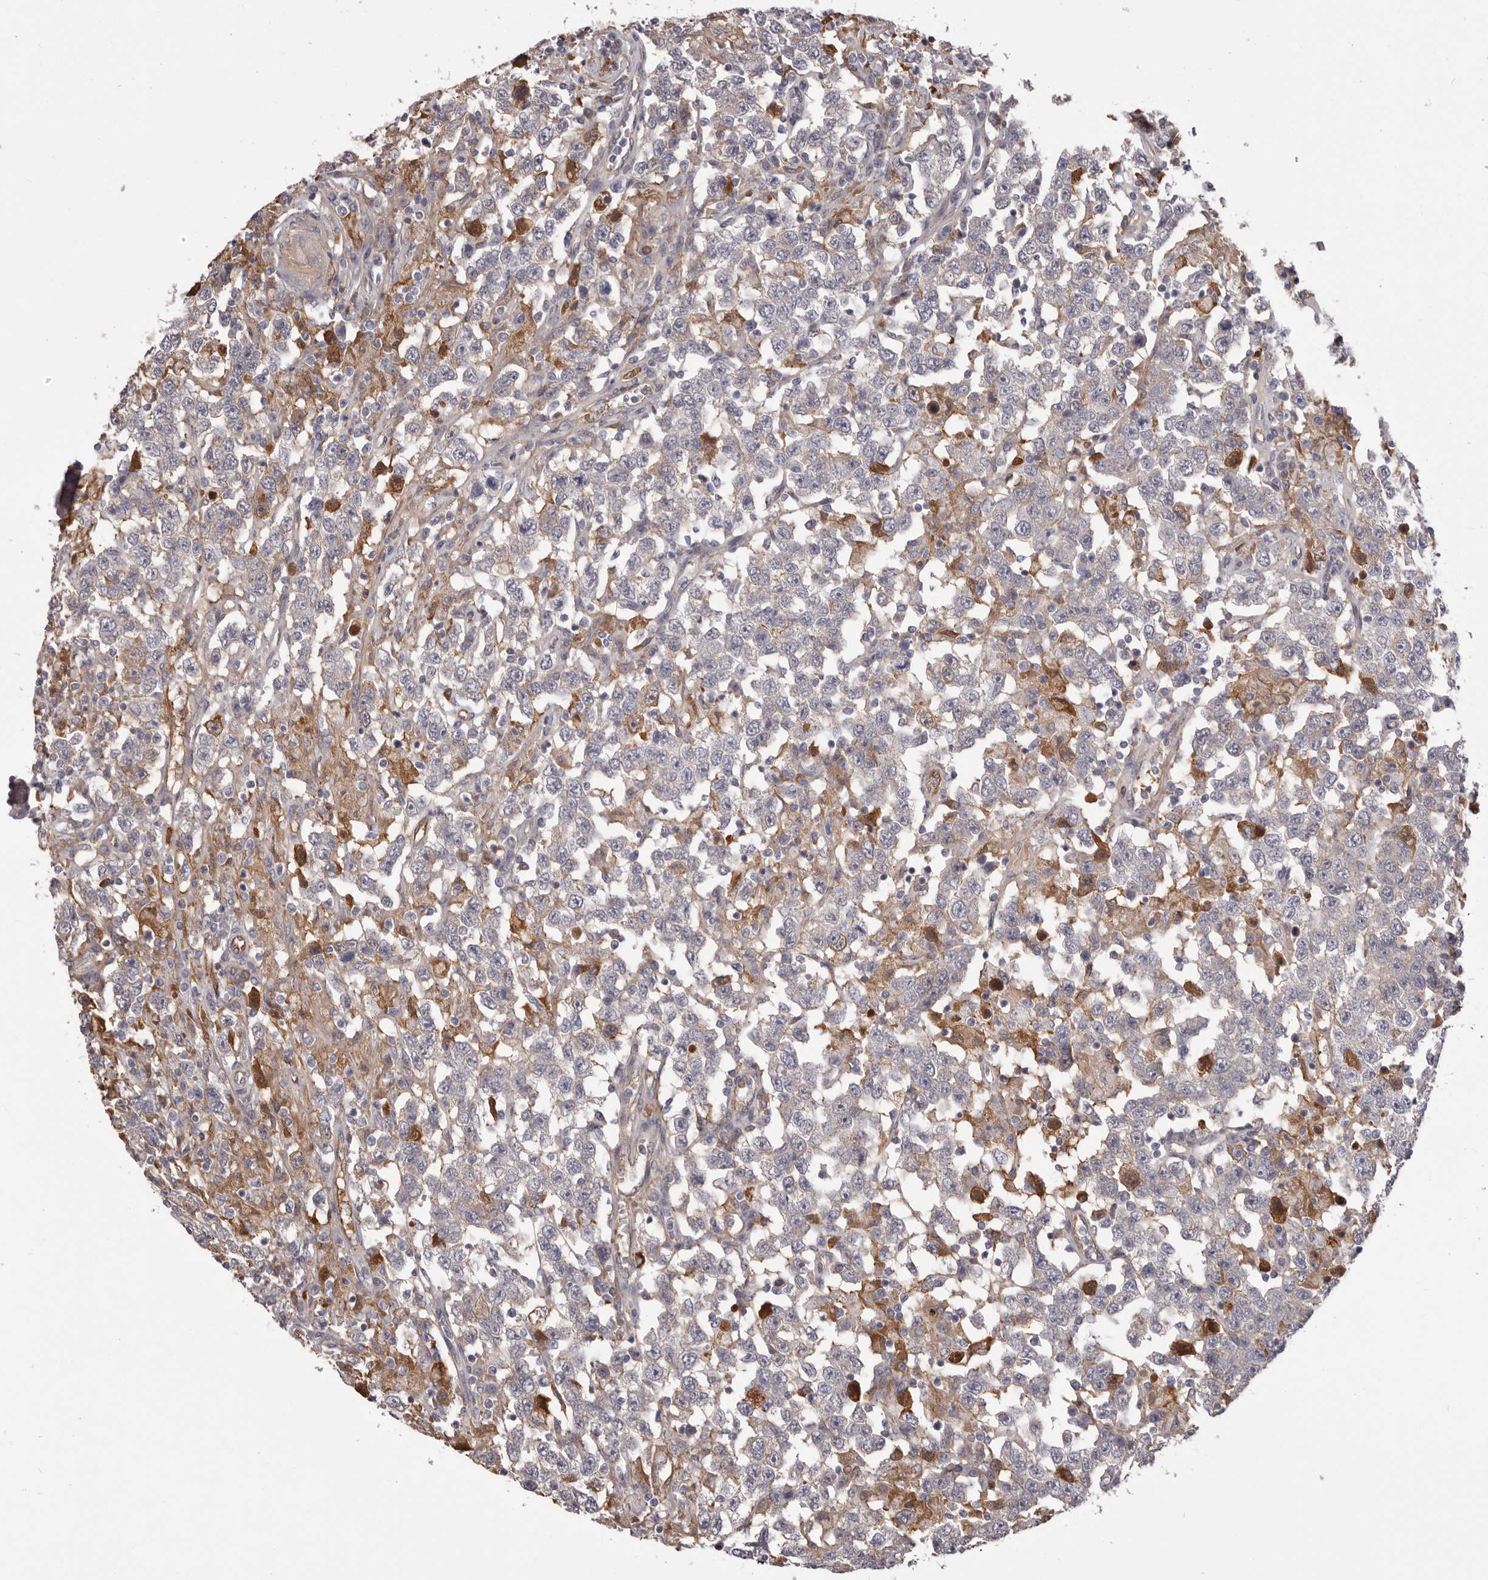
{"staining": {"intensity": "negative", "quantity": "none", "location": "none"}, "tissue": "testis cancer", "cell_type": "Tumor cells", "image_type": "cancer", "snomed": [{"axis": "morphology", "description": "Seminoma, NOS"}, {"axis": "topography", "description": "Testis"}], "caption": "DAB immunohistochemical staining of human testis cancer exhibits no significant positivity in tumor cells. (DAB immunohistochemistry with hematoxylin counter stain).", "gene": "OTUD3", "patient": {"sex": "male", "age": 41}}